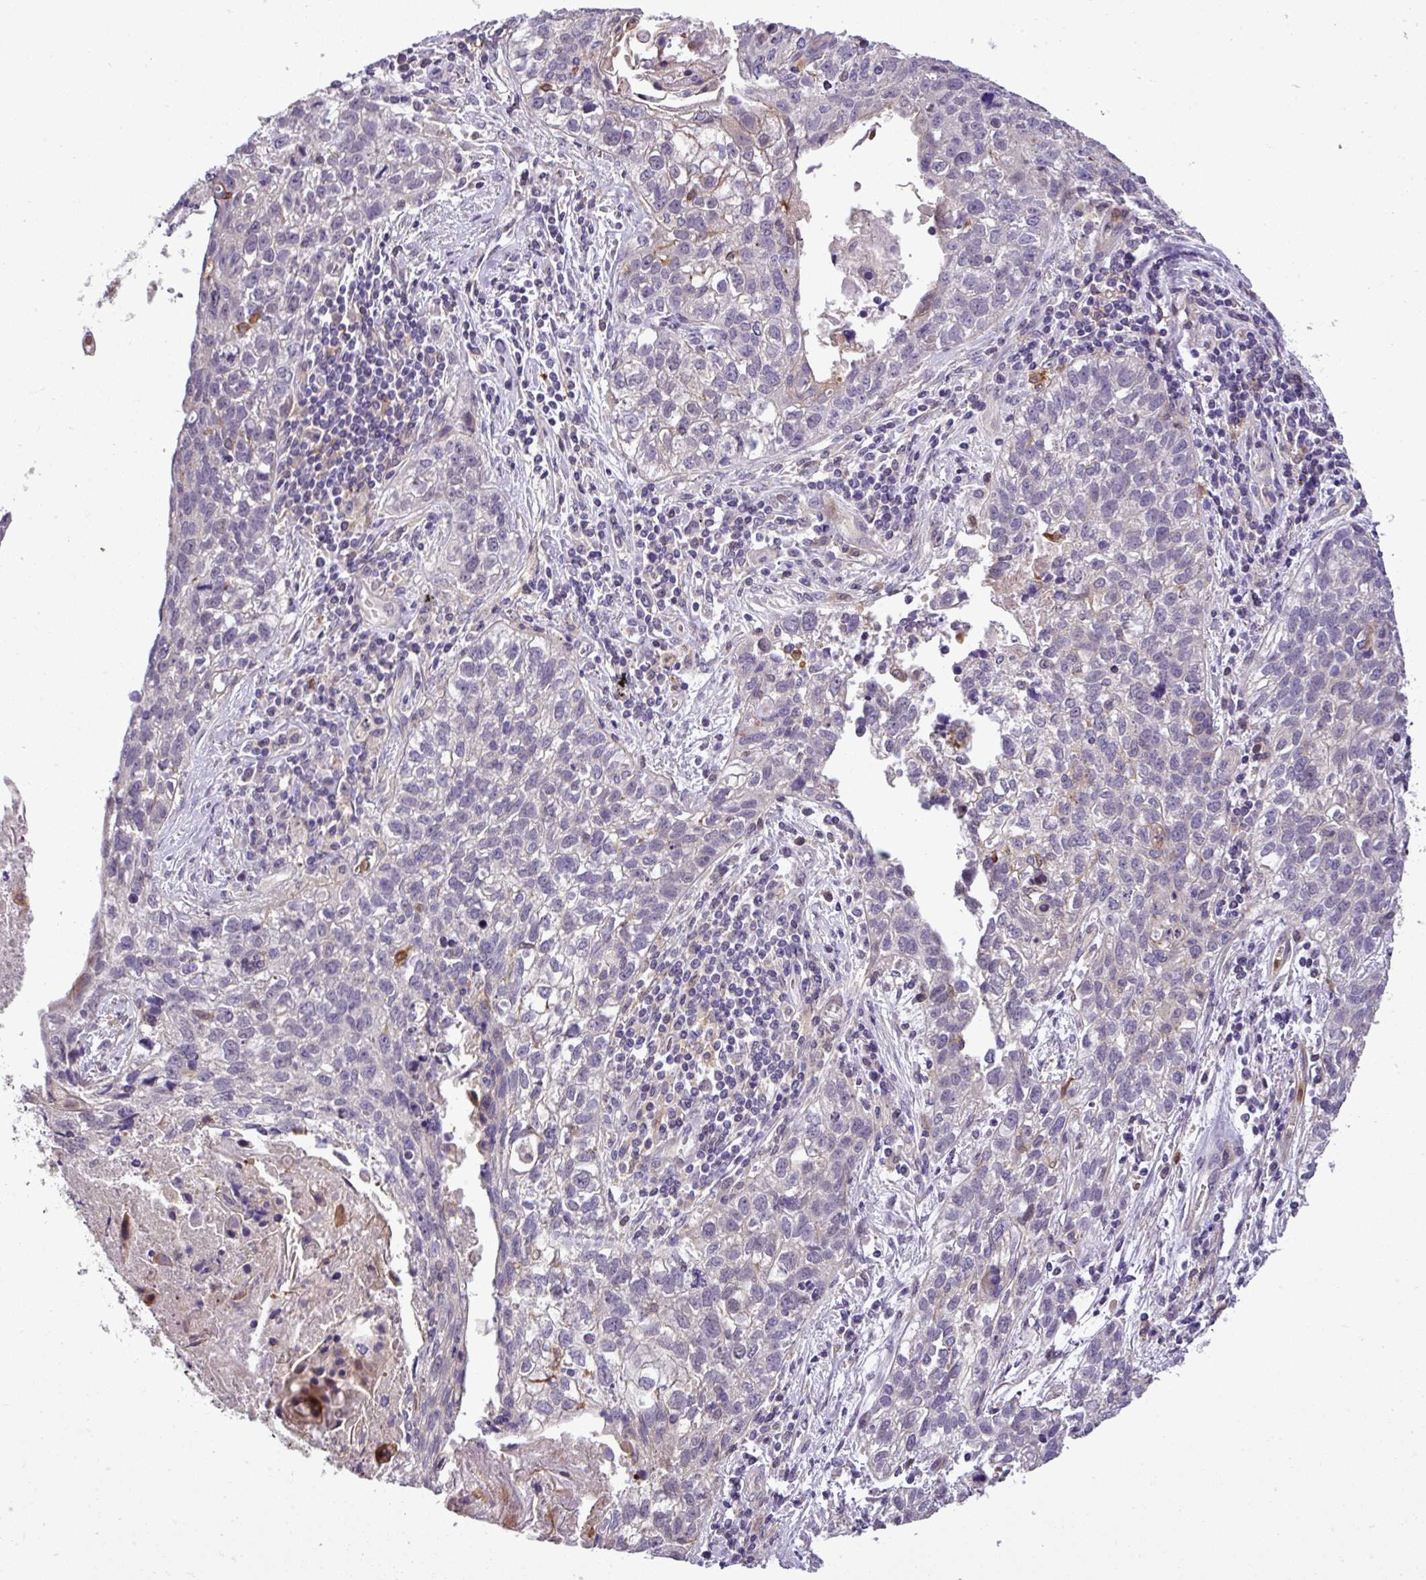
{"staining": {"intensity": "negative", "quantity": "none", "location": "none"}, "tissue": "lung cancer", "cell_type": "Tumor cells", "image_type": "cancer", "snomed": [{"axis": "morphology", "description": "Squamous cell carcinoma, NOS"}, {"axis": "topography", "description": "Lung"}], "caption": "This is an IHC photomicrograph of human lung cancer (squamous cell carcinoma). There is no positivity in tumor cells.", "gene": "NBEAL2", "patient": {"sex": "male", "age": 74}}